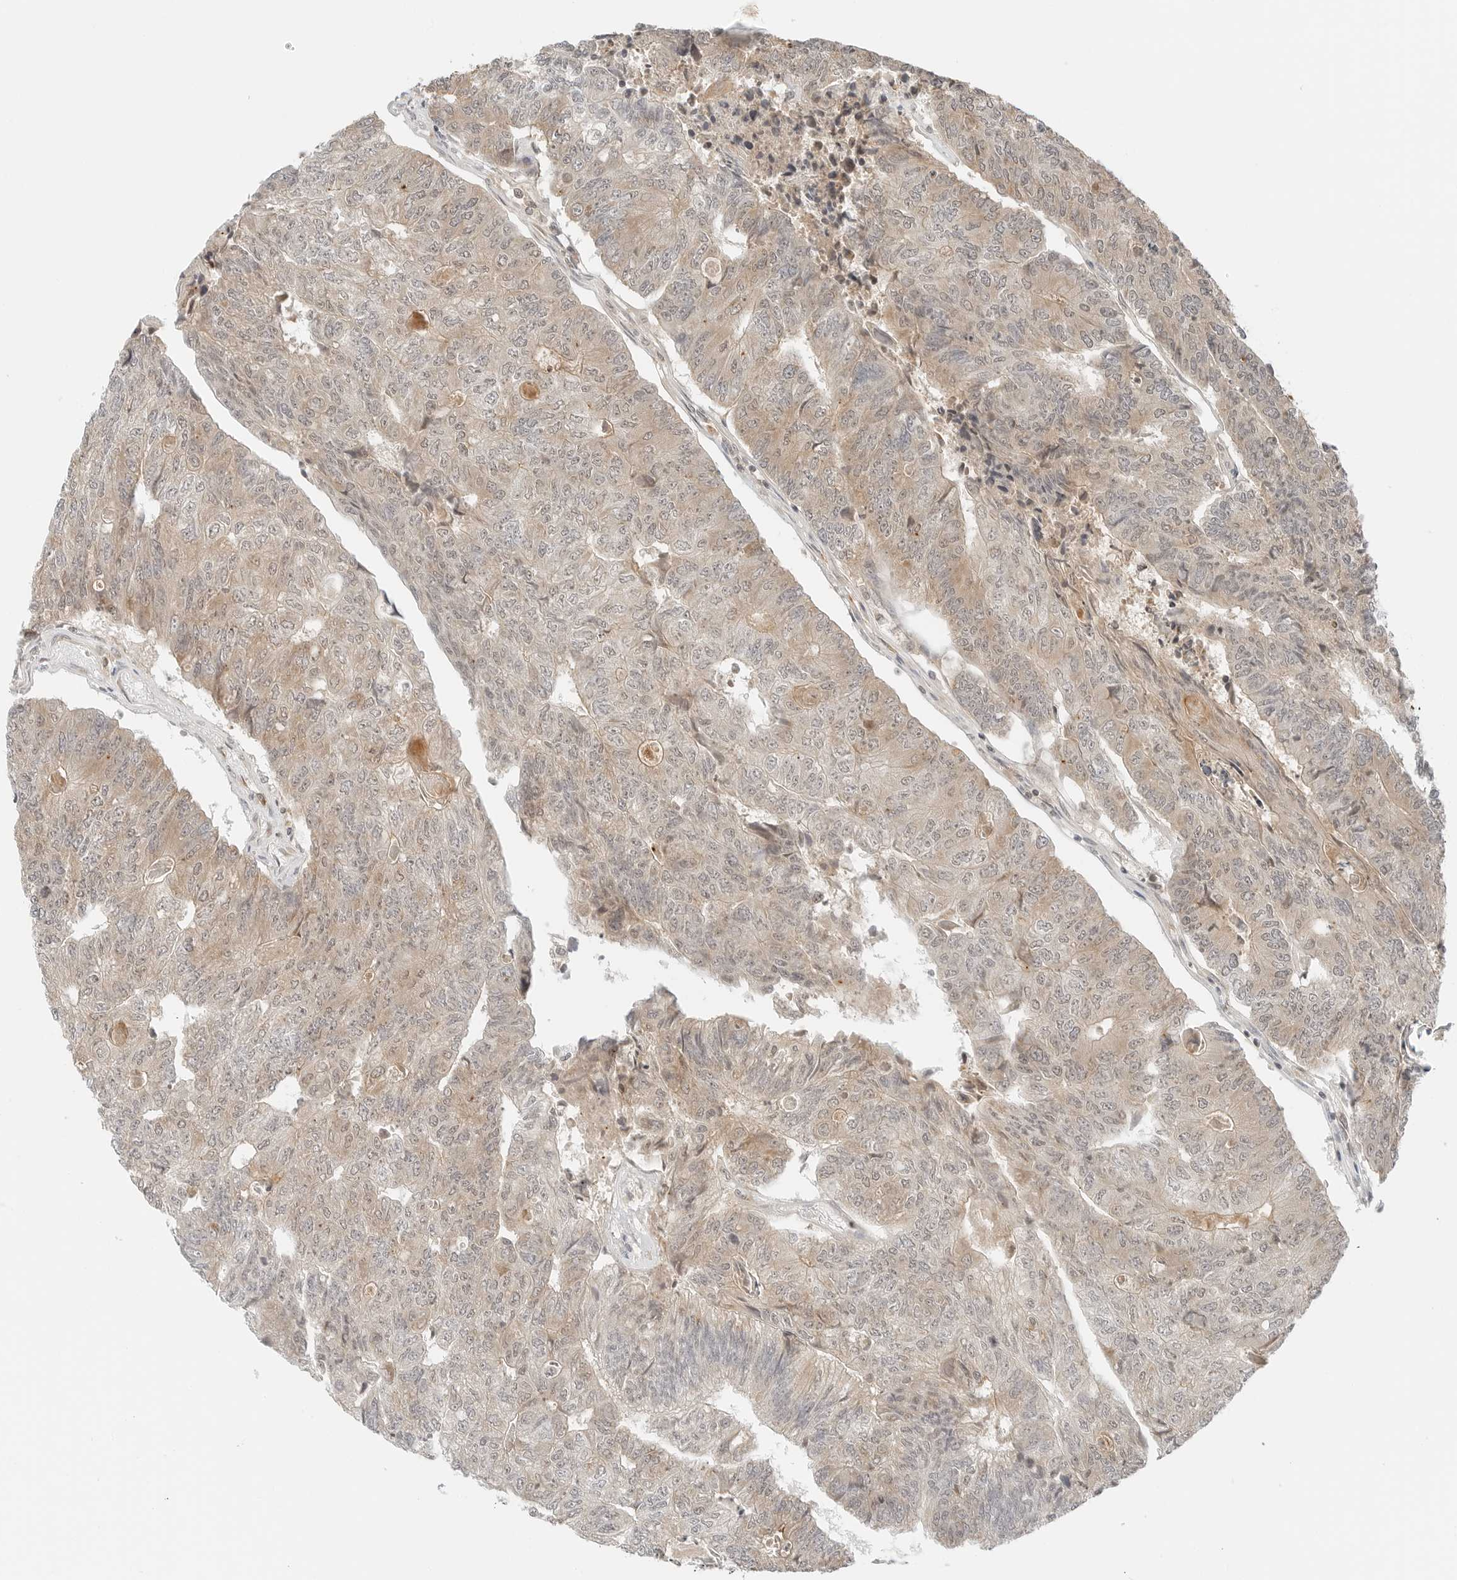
{"staining": {"intensity": "weak", "quantity": "25%-75%", "location": "cytoplasmic/membranous,nuclear"}, "tissue": "colorectal cancer", "cell_type": "Tumor cells", "image_type": "cancer", "snomed": [{"axis": "morphology", "description": "Adenocarcinoma, NOS"}, {"axis": "topography", "description": "Colon"}], "caption": "Weak cytoplasmic/membranous and nuclear protein expression is seen in approximately 25%-75% of tumor cells in adenocarcinoma (colorectal).", "gene": "IQCC", "patient": {"sex": "female", "age": 67}}